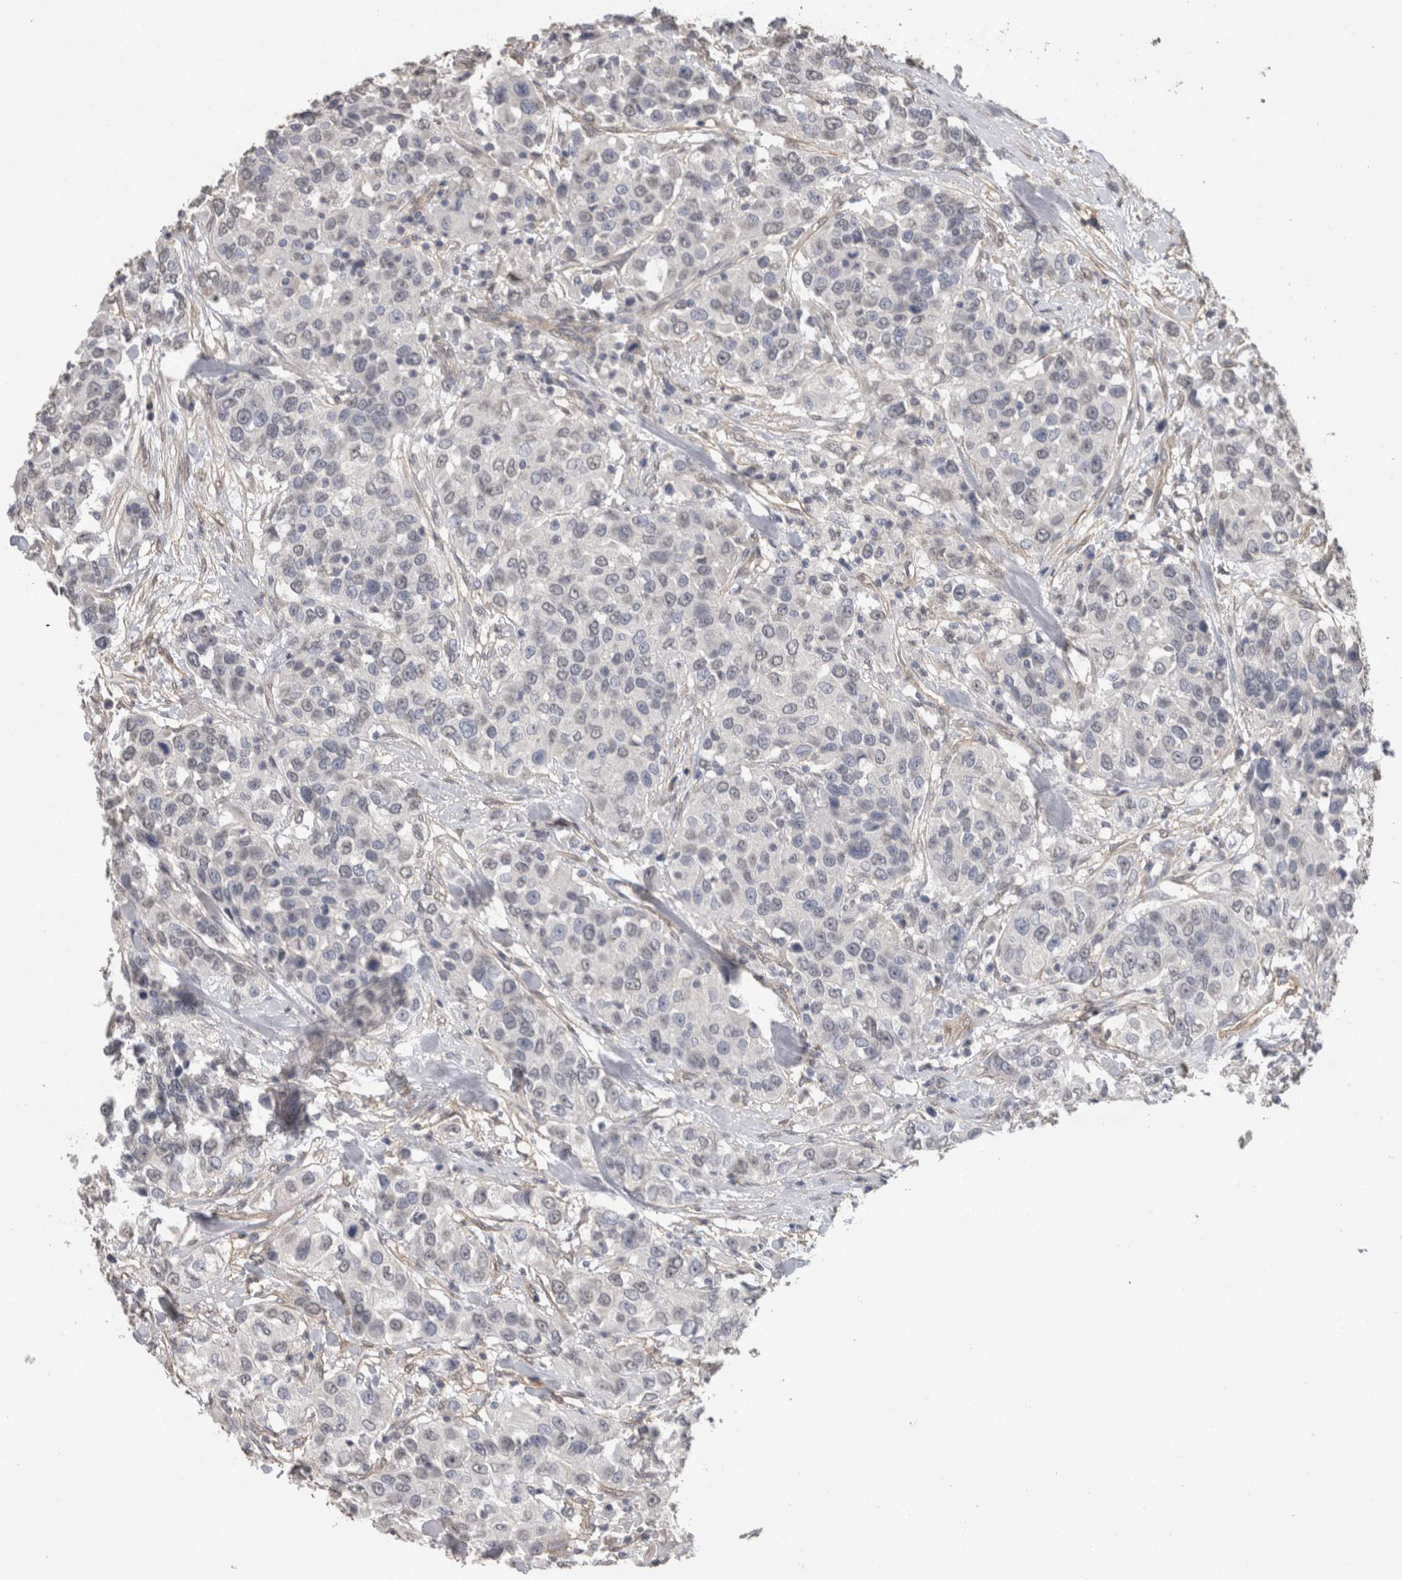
{"staining": {"intensity": "negative", "quantity": "none", "location": "none"}, "tissue": "urothelial cancer", "cell_type": "Tumor cells", "image_type": "cancer", "snomed": [{"axis": "morphology", "description": "Urothelial carcinoma, High grade"}, {"axis": "topography", "description": "Urinary bladder"}], "caption": "Tumor cells show no significant protein staining in high-grade urothelial carcinoma. (Immunohistochemistry (ihc), brightfield microscopy, high magnification).", "gene": "RECK", "patient": {"sex": "female", "age": 80}}